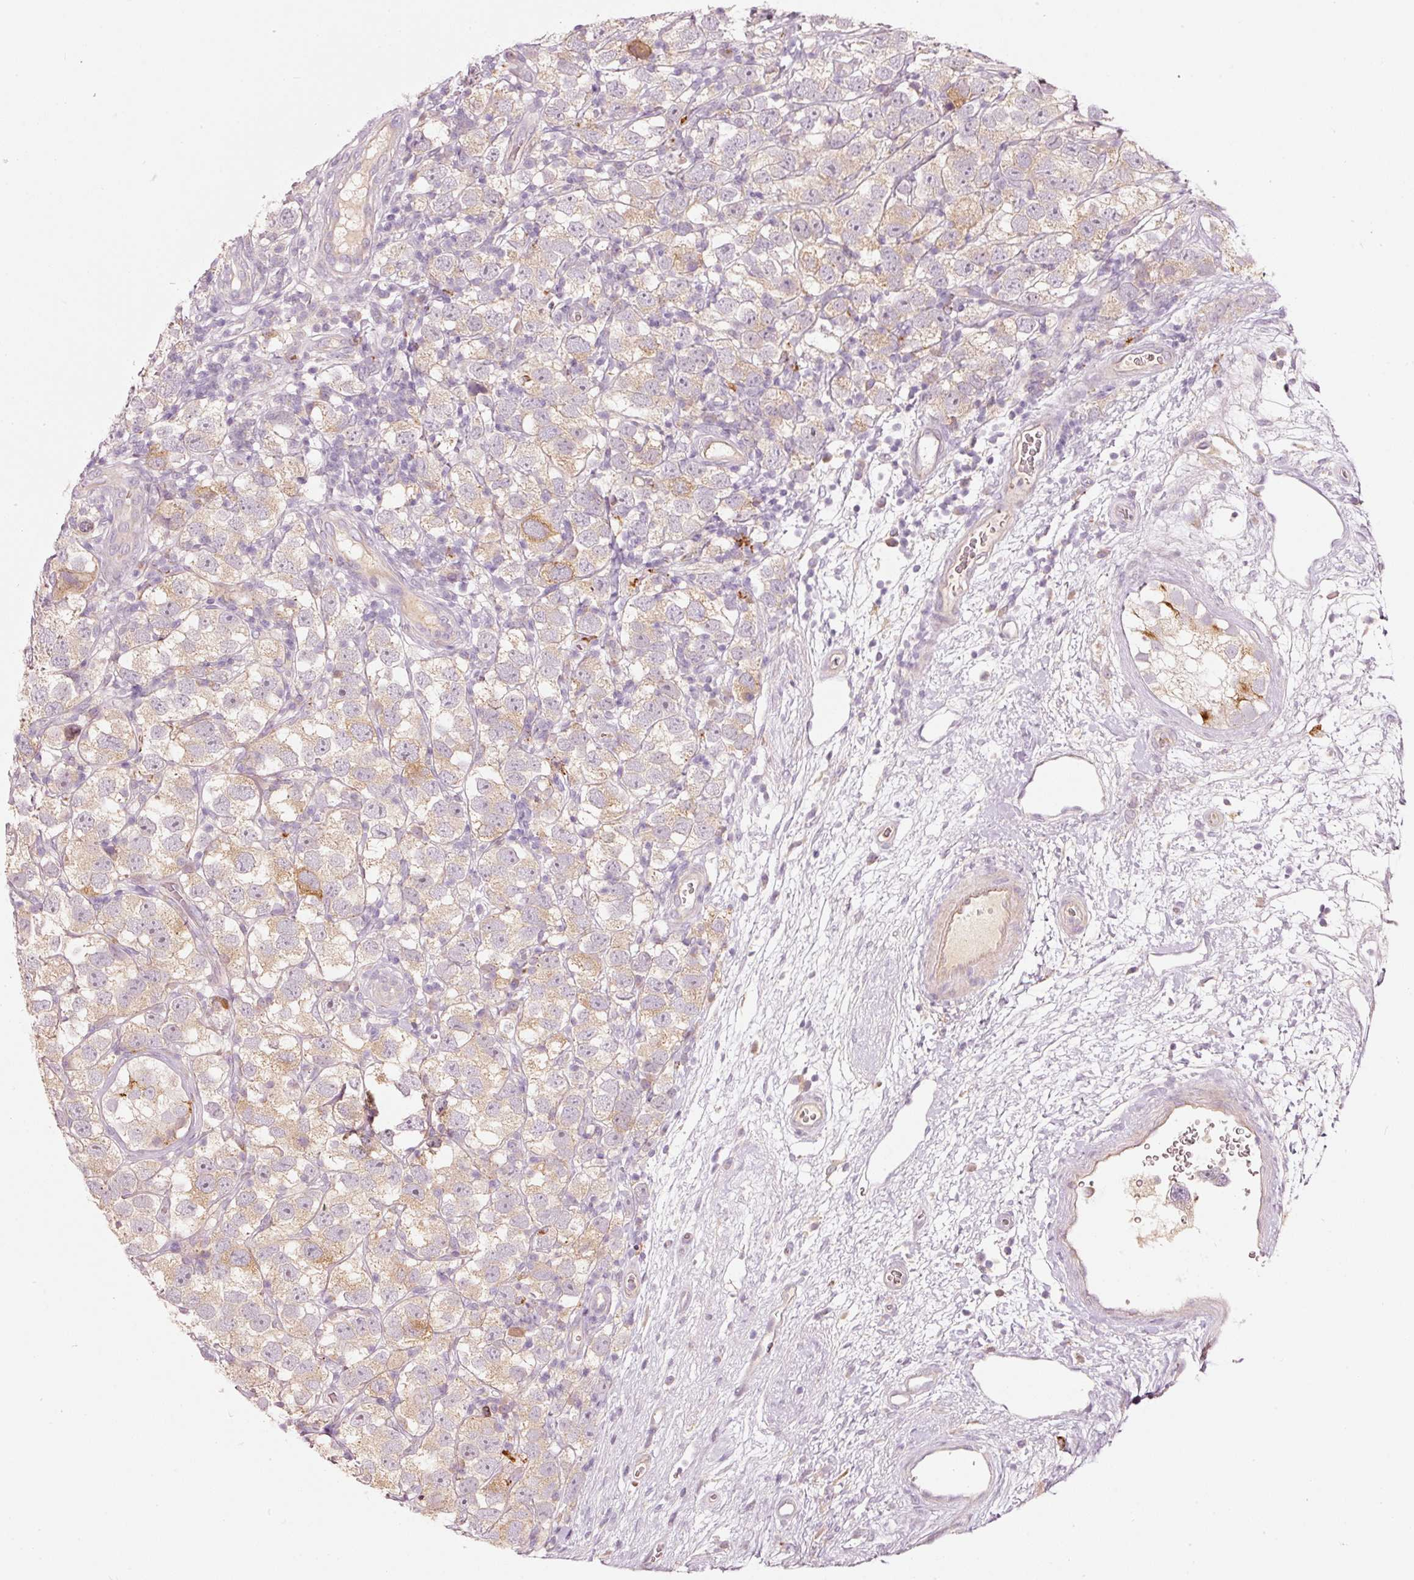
{"staining": {"intensity": "weak", "quantity": "<25%", "location": "cytoplasmic/membranous"}, "tissue": "testis cancer", "cell_type": "Tumor cells", "image_type": "cancer", "snomed": [{"axis": "morphology", "description": "Seminoma, NOS"}, {"axis": "topography", "description": "Testis"}], "caption": "High power microscopy histopathology image of an IHC image of seminoma (testis), revealing no significant staining in tumor cells.", "gene": "KLHL21", "patient": {"sex": "male", "age": 26}}